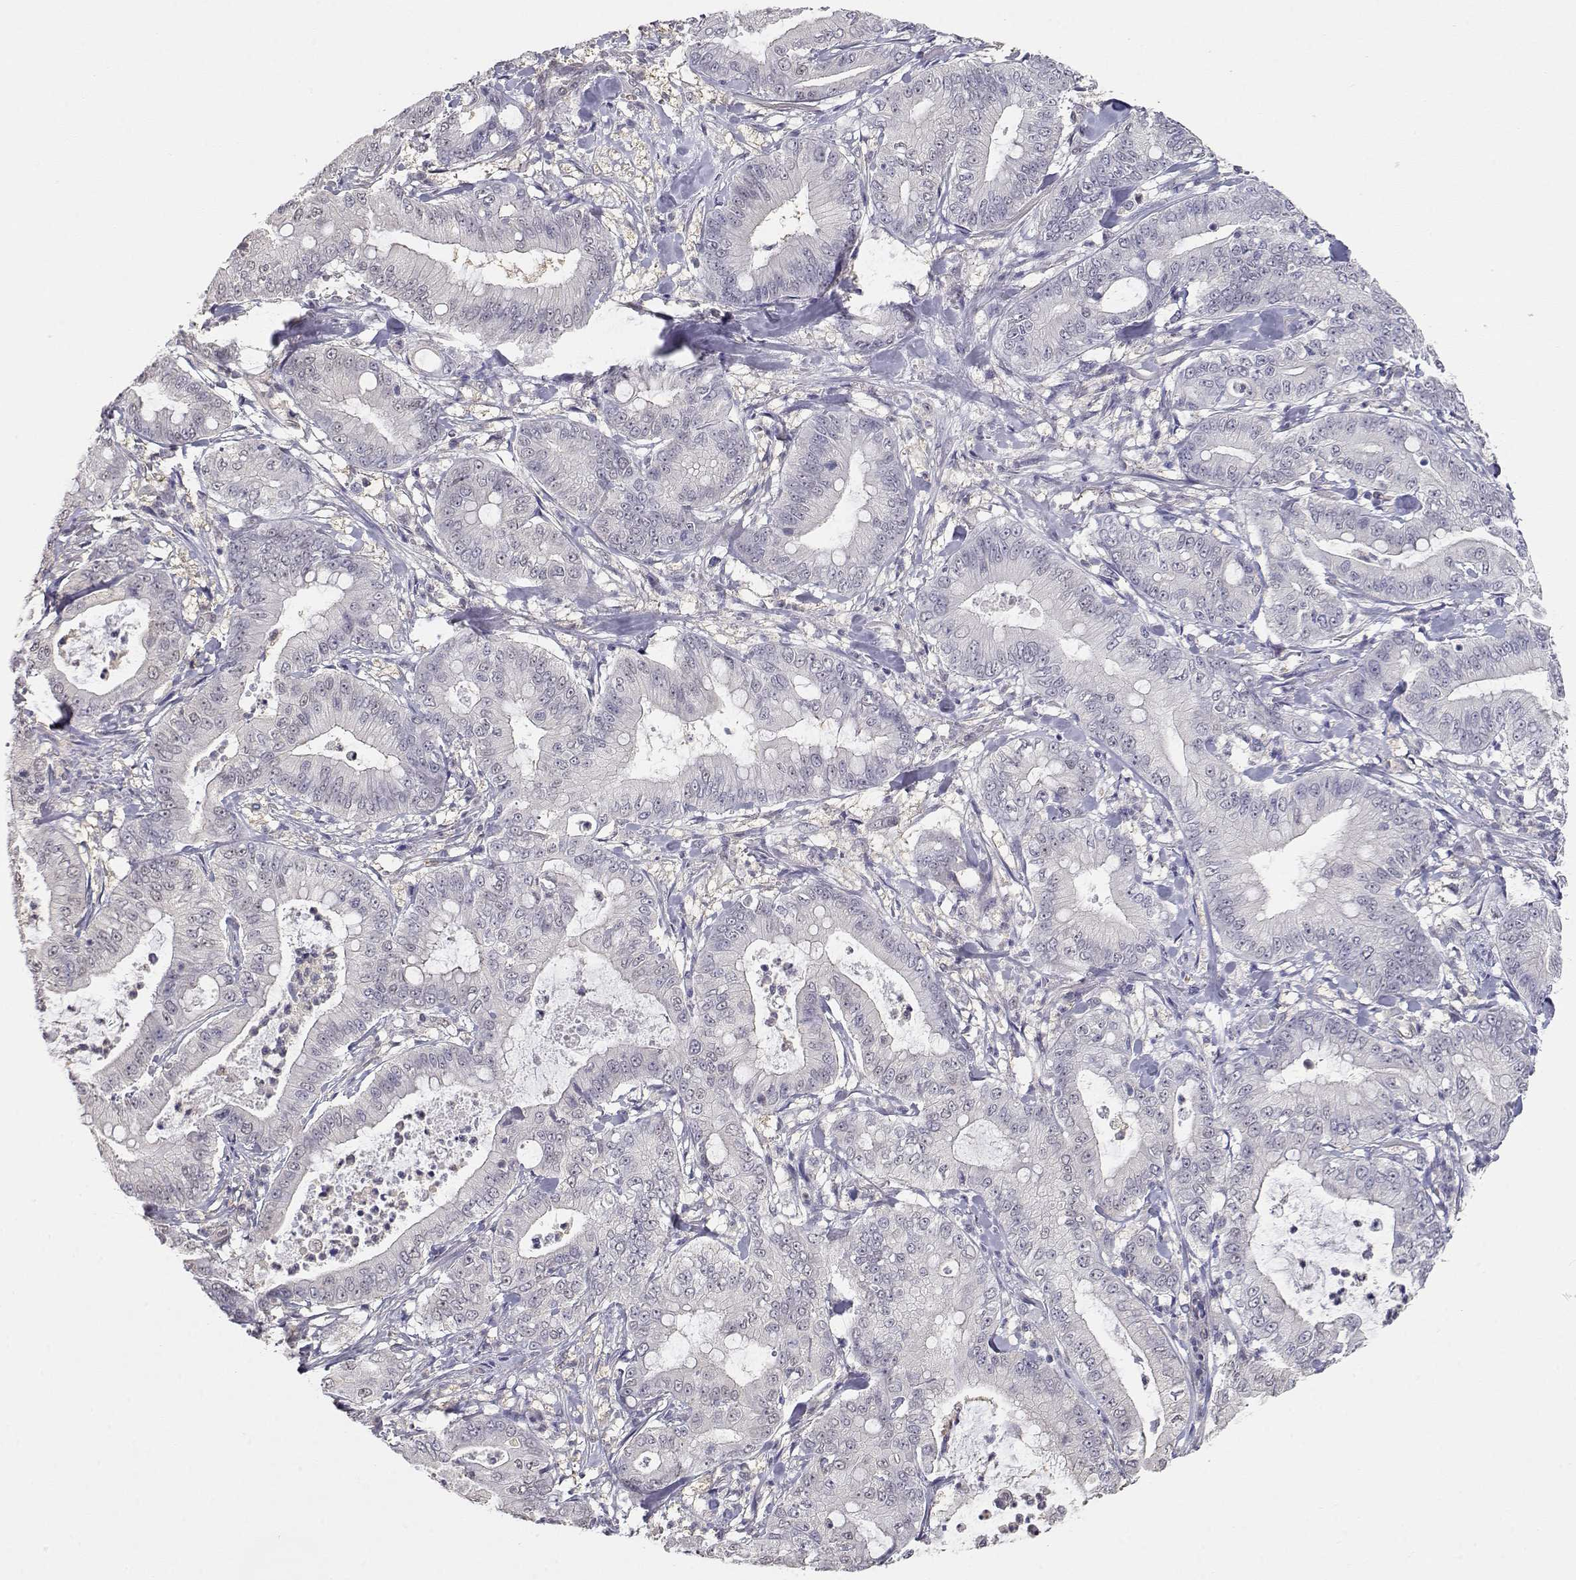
{"staining": {"intensity": "negative", "quantity": "none", "location": "none"}, "tissue": "pancreatic cancer", "cell_type": "Tumor cells", "image_type": "cancer", "snomed": [{"axis": "morphology", "description": "Adenocarcinoma, NOS"}, {"axis": "topography", "description": "Pancreas"}], "caption": "Immunohistochemistry (IHC) of human pancreatic adenocarcinoma displays no staining in tumor cells.", "gene": "ADA", "patient": {"sex": "male", "age": 71}}